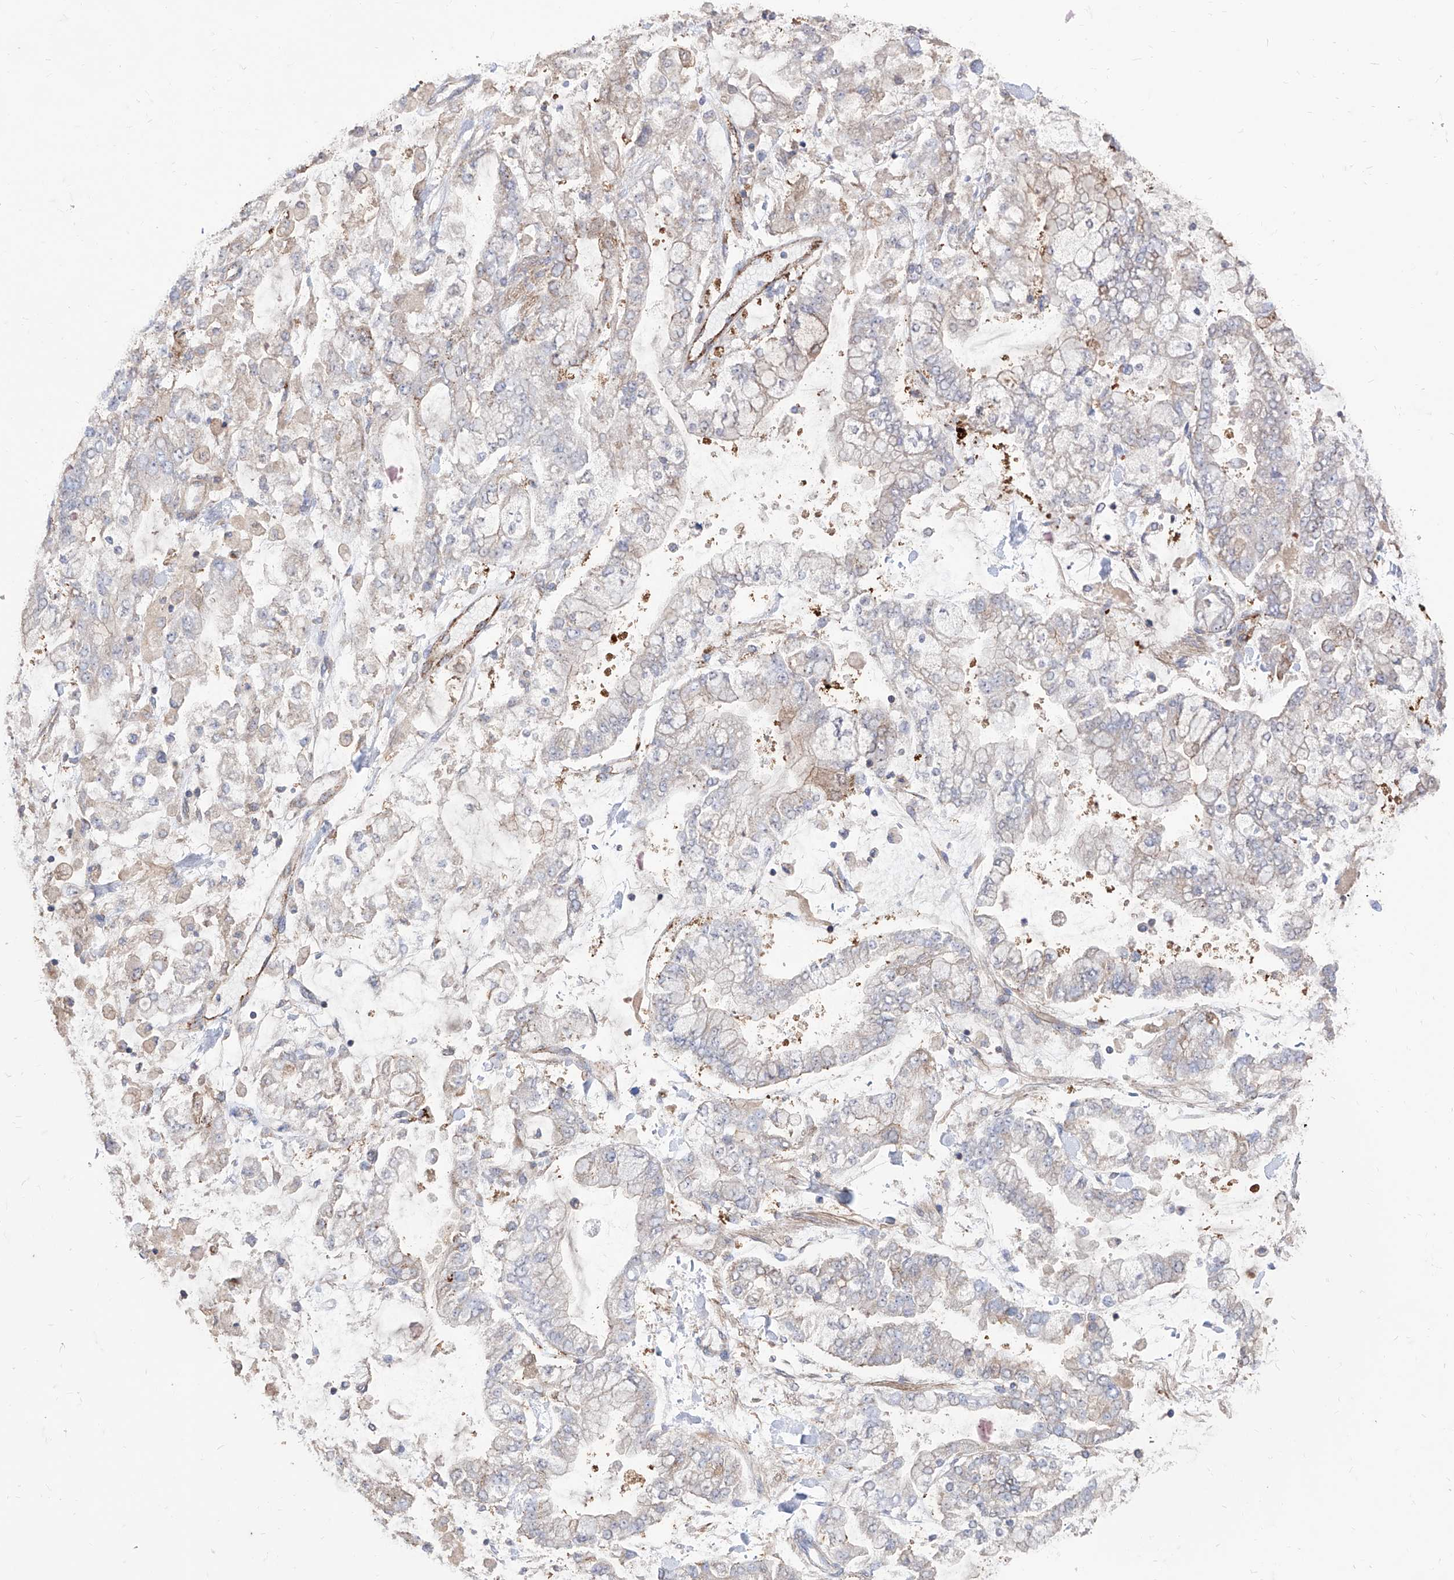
{"staining": {"intensity": "weak", "quantity": "<25%", "location": "cytoplasmic/membranous"}, "tissue": "stomach cancer", "cell_type": "Tumor cells", "image_type": "cancer", "snomed": [{"axis": "morphology", "description": "Normal tissue, NOS"}, {"axis": "morphology", "description": "Adenocarcinoma, NOS"}, {"axis": "topography", "description": "Stomach, upper"}, {"axis": "topography", "description": "Stomach"}], "caption": "Tumor cells show no significant protein positivity in adenocarcinoma (stomach). The staining was performed using DAB to visualize the protein expression in brown, while the nuclei were stained in blue with hematoxylin (Magnification: 20x).", "gene": "C1orf74", "patient": {"sex": "male", "age": 76}}